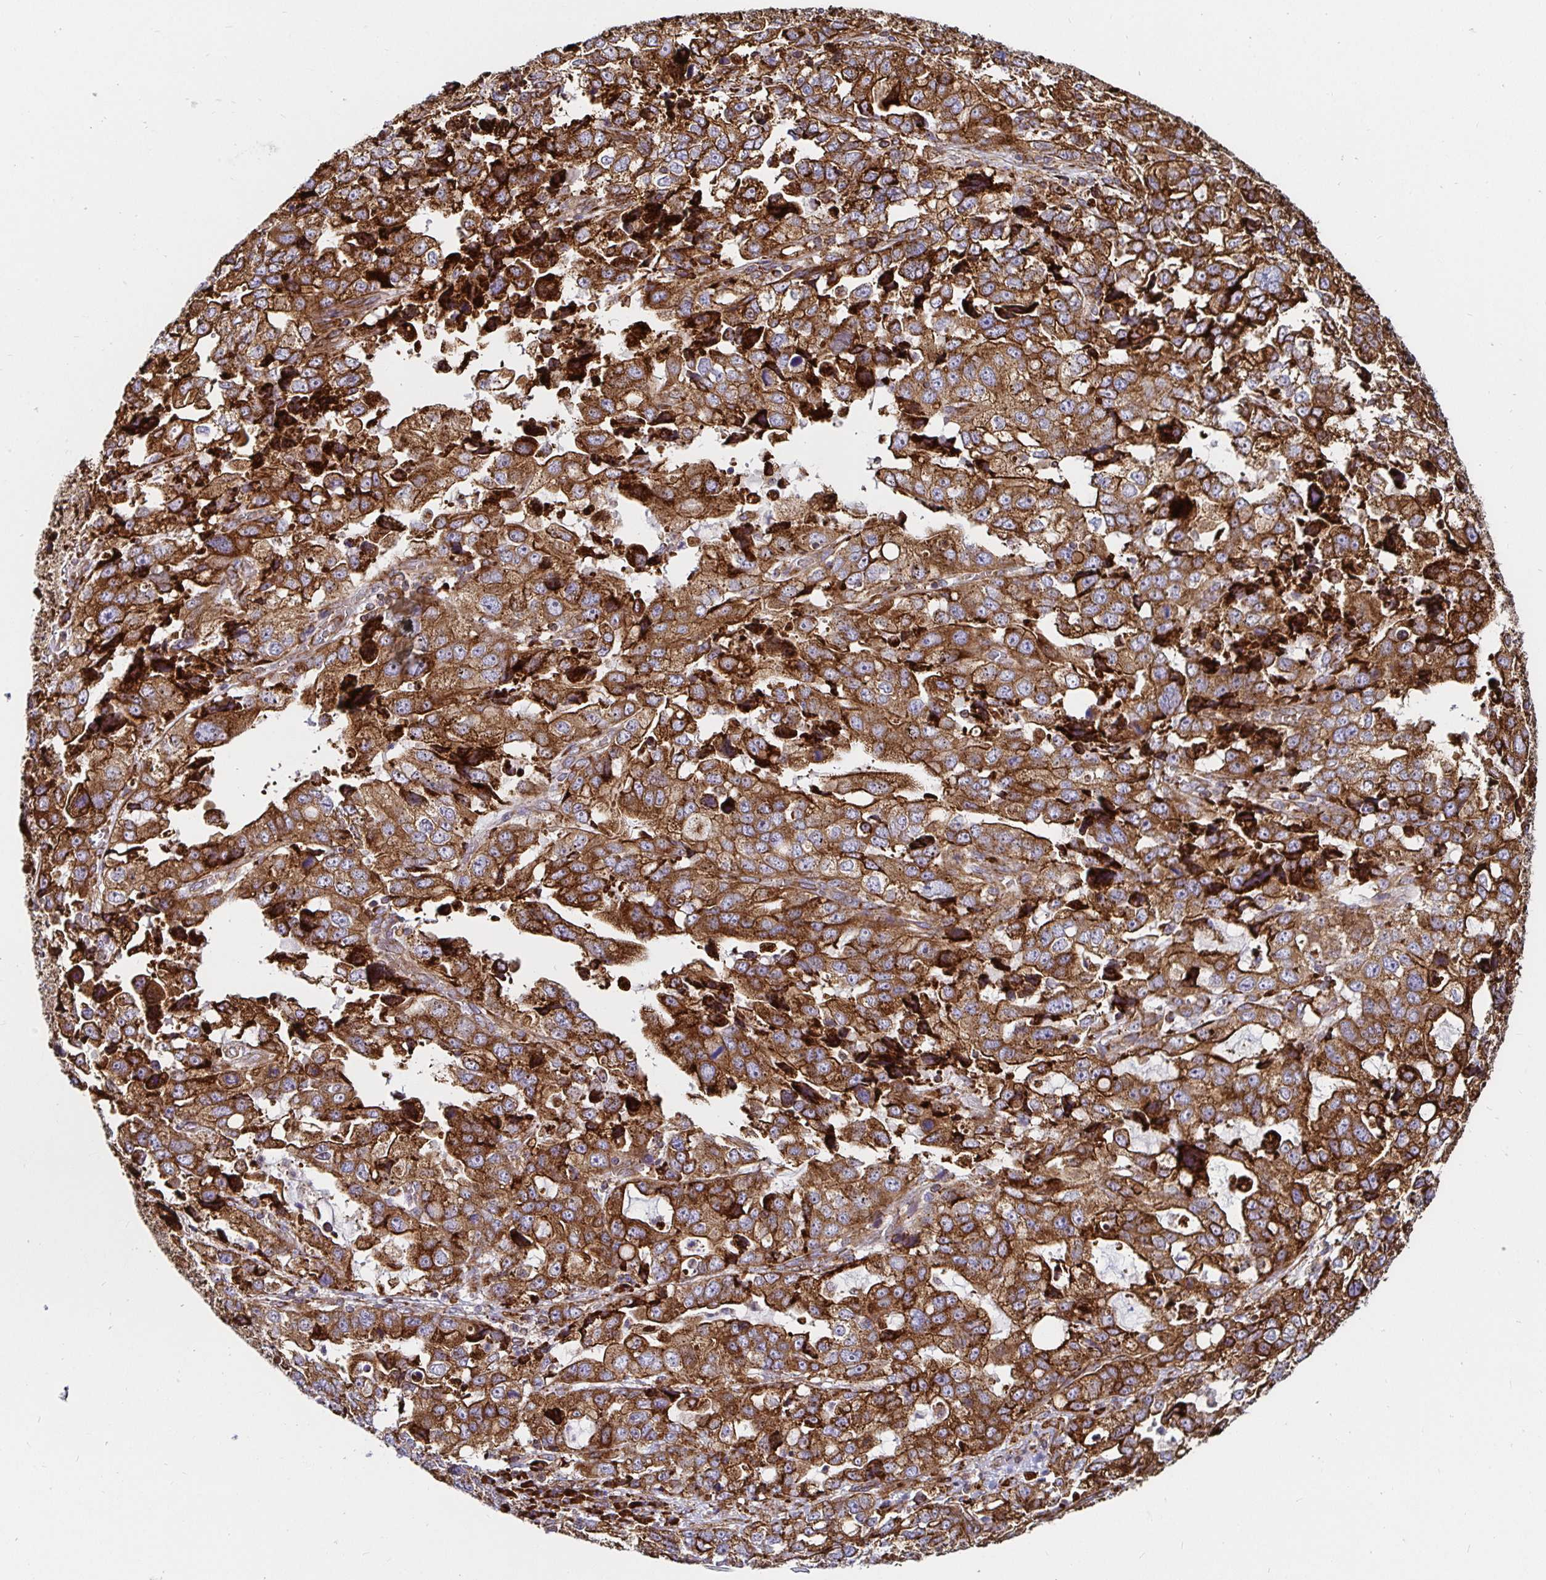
{"staining": {"intensity": "strong", "quantity": ">75%", "location": "cytoplasmic/membranous"}, "tissue": "stomach cancer", "cell_type": "Tumor cells", "image_type": "cancer", "snomed": [{"axis": "morphology", "description": "Adenocarcinoma, NOS"}, {"axis": "topography", "description": "Stomach, upper"}], "caption": "Protein expression by immunohistochemistry (IHC) exhibits strong cytoplasmic/membranous staining in about >75% of tumor cells in stomach adenocarcinoma. The staining was performed using DAB to visualize the protein expression in brown, while the nuclei were stained in blue with hematoxylin (Magnification: 20x).", "gene": "SMYD3", "patient": {"sex": "female", "age": 81}}